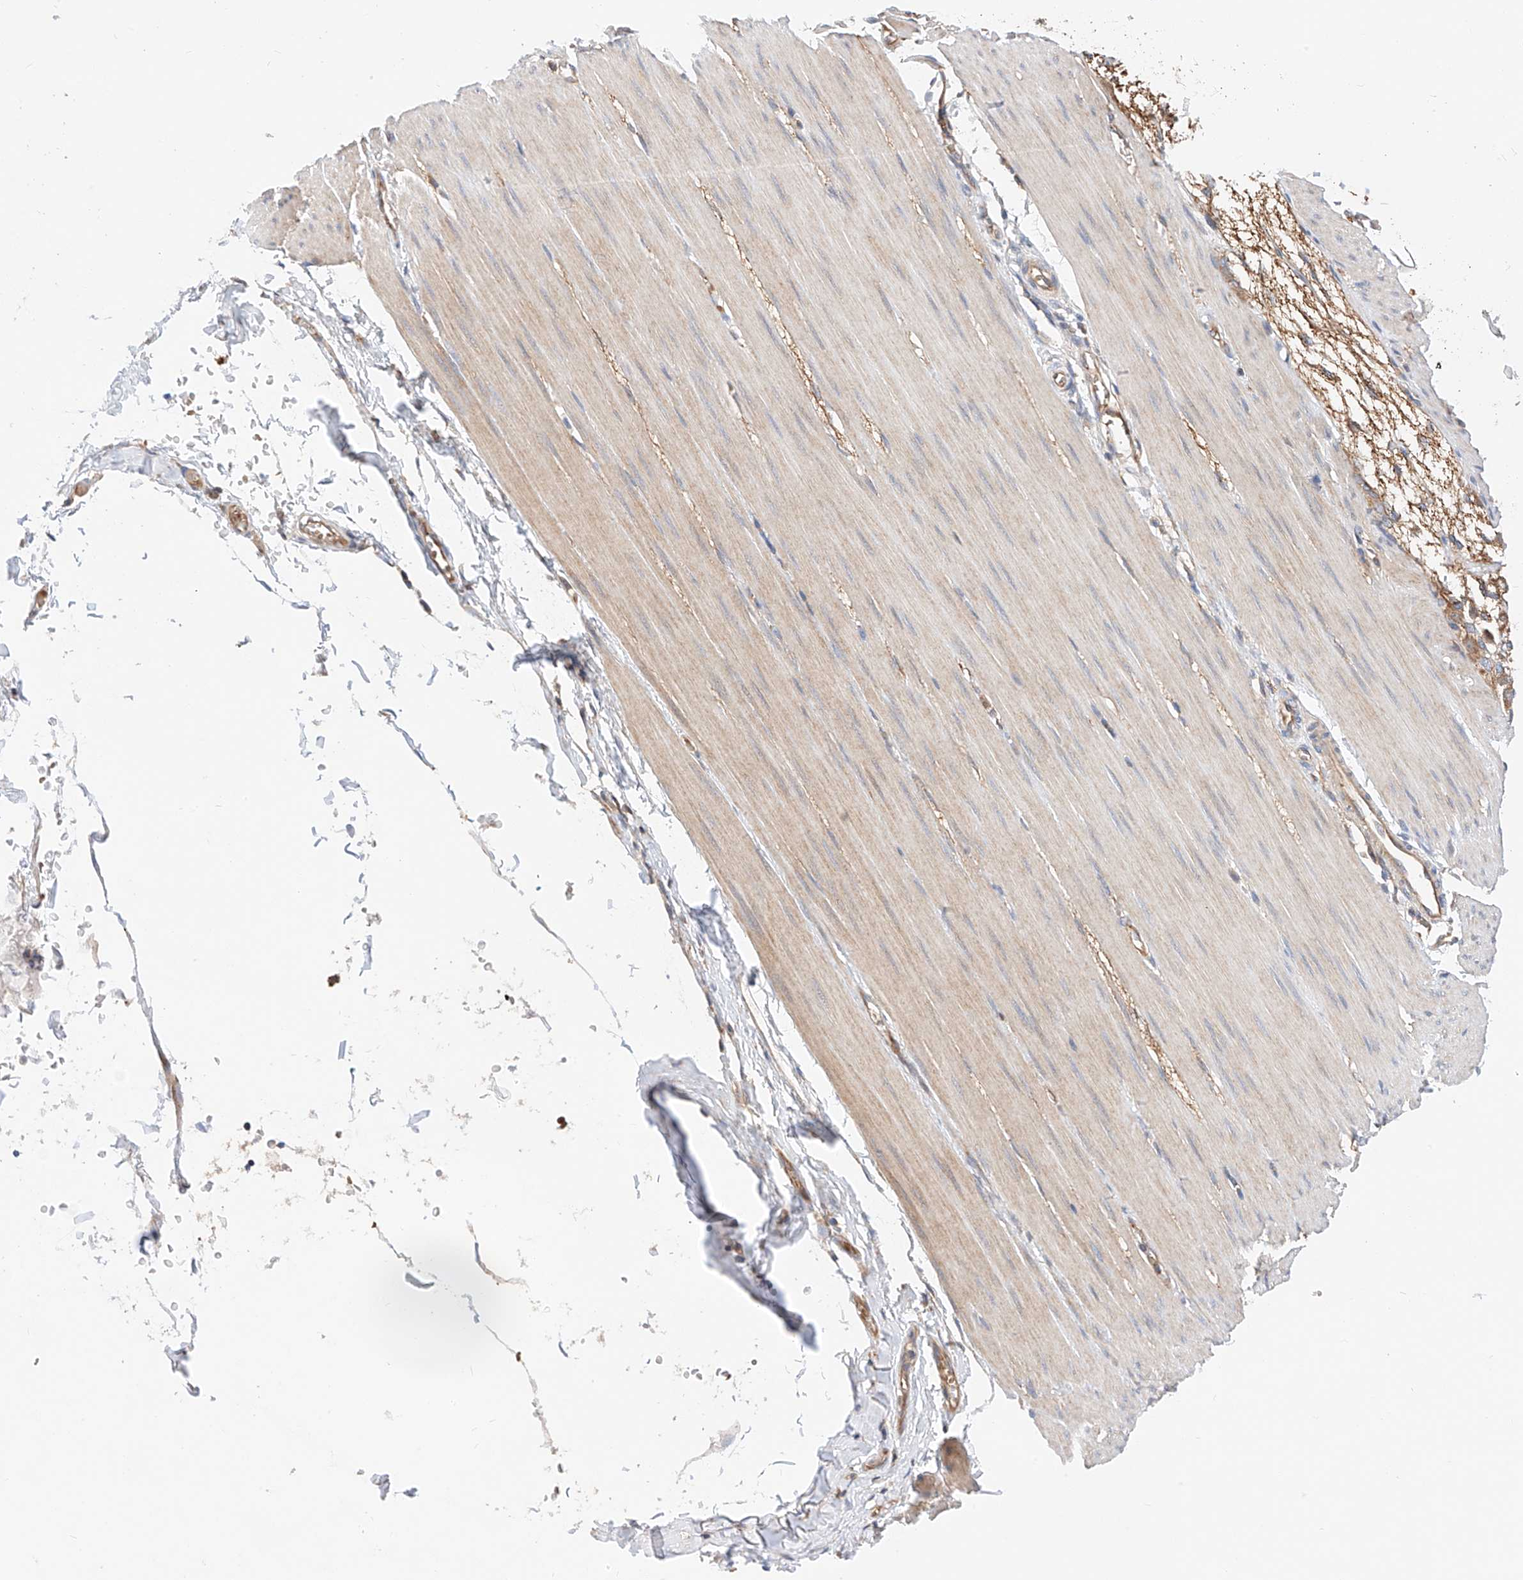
{"staining": {"intensity": "weak", "quantity": "<25%", "location": "cytoplasmic/membranous"}, "tissue": "smooth muscle", "cell_type": "Smooth muscle cells", "image_type": "normal", "snomed": [{"axis": "morphology", "description": "Normal tissue, NOS"}, {"axis": "morphology", "description": "Adenocarcinoma, NOS"}, {"axis": "topography", "description": "Colon"}, {"axis": "topography", "description": "Peripheral nerve tissue"}], "caption": "High power microscopy photomicrograph of an immunohistochemistry (IHC) photomicrograph of normal smooth muscle, revealing no significant positivity in smooth muscle cells. Nuclei are stained in blue.", "gene": "NR1D1", "patient": {"sex": "male", "age": 14}}